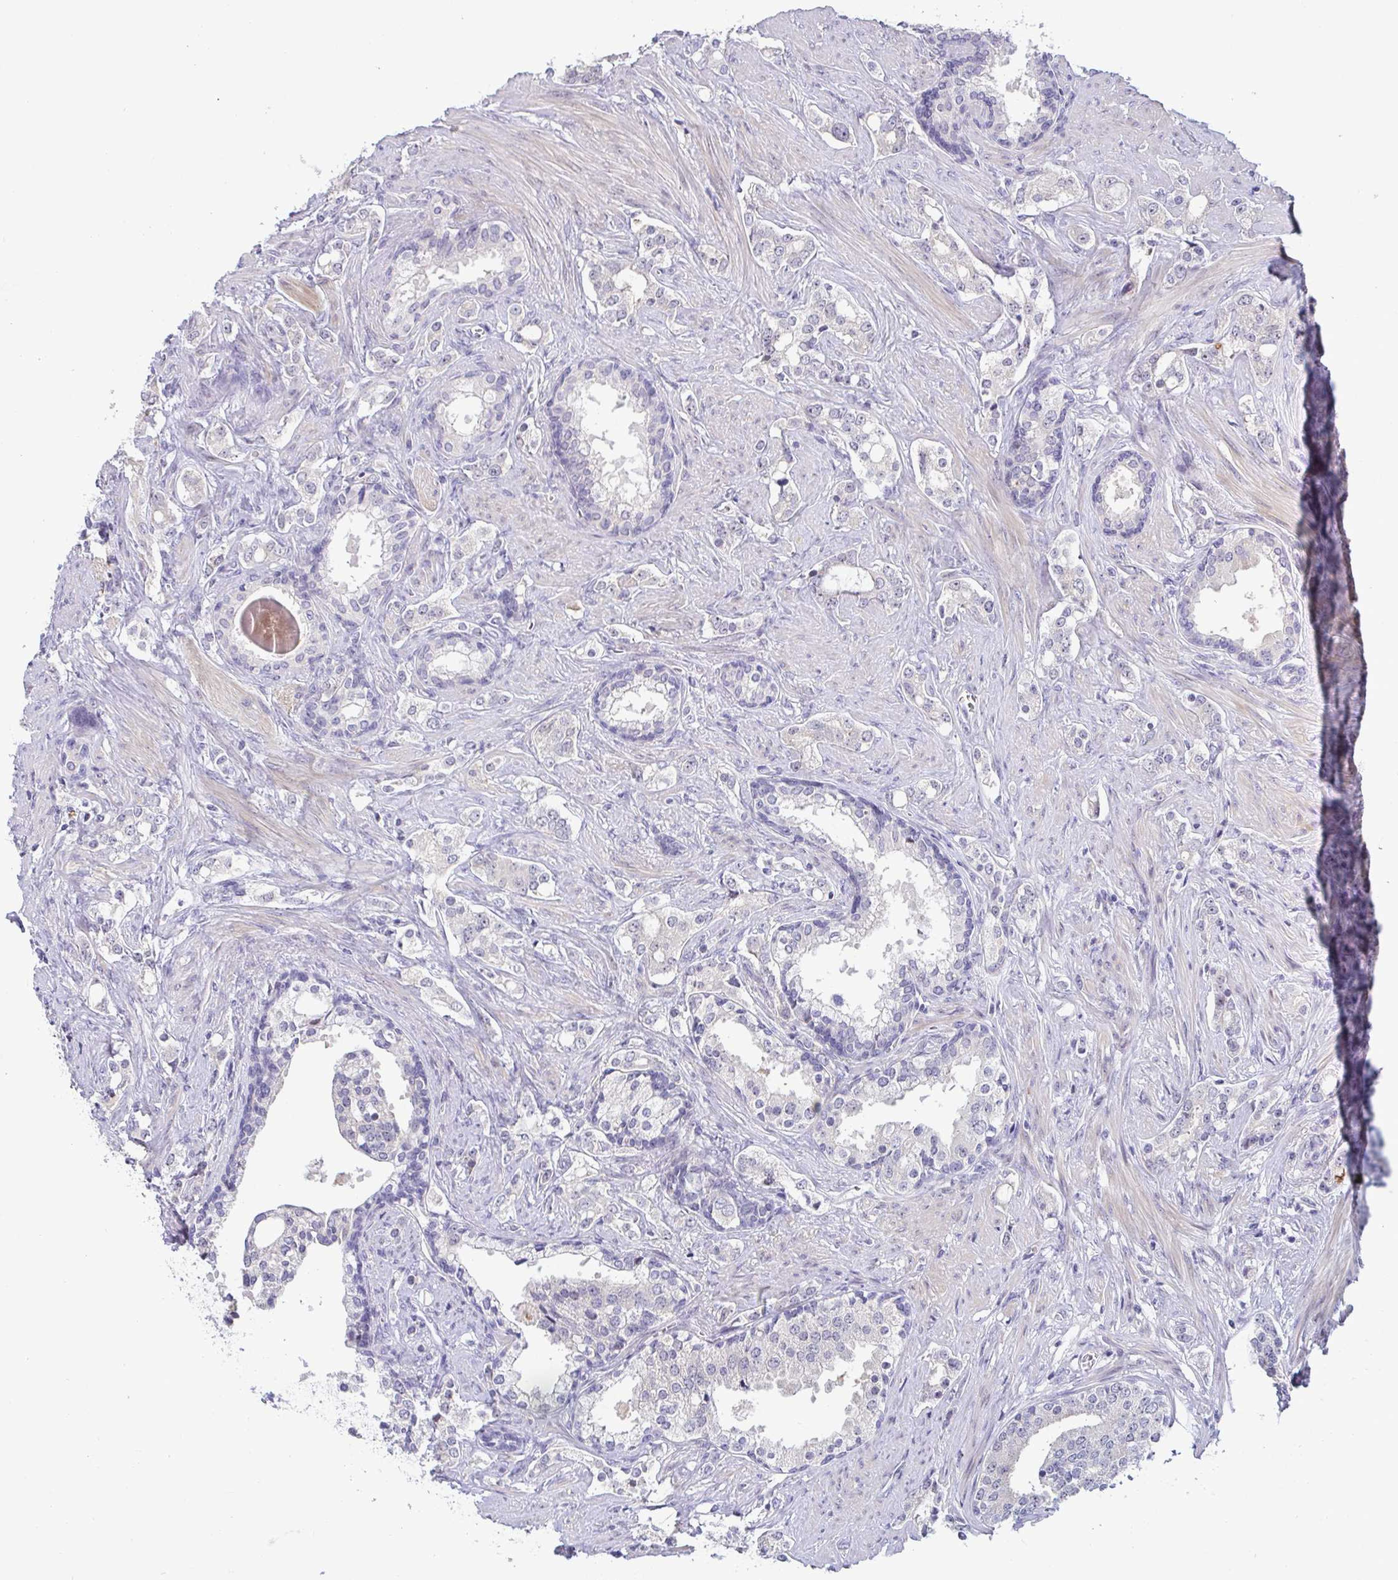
{"staining": {"intensity": "negative", "quantity": "none", "location": "none"}, "tissue": "prostate cancer", "cell_type": "Tumor cells", "image_type": "cancer", "snomed": [{"axis": "morphology", "description": "Adenocarcinoma, Medium grade"}, {"axis": "topography", "description": "Prostate"}], "caption": "There is no significant expression in tumor cells of prostate medium-grade adenocarcinoma.", "gene": "GSTM1", "patient": {"sex": "male", "age": 57}}